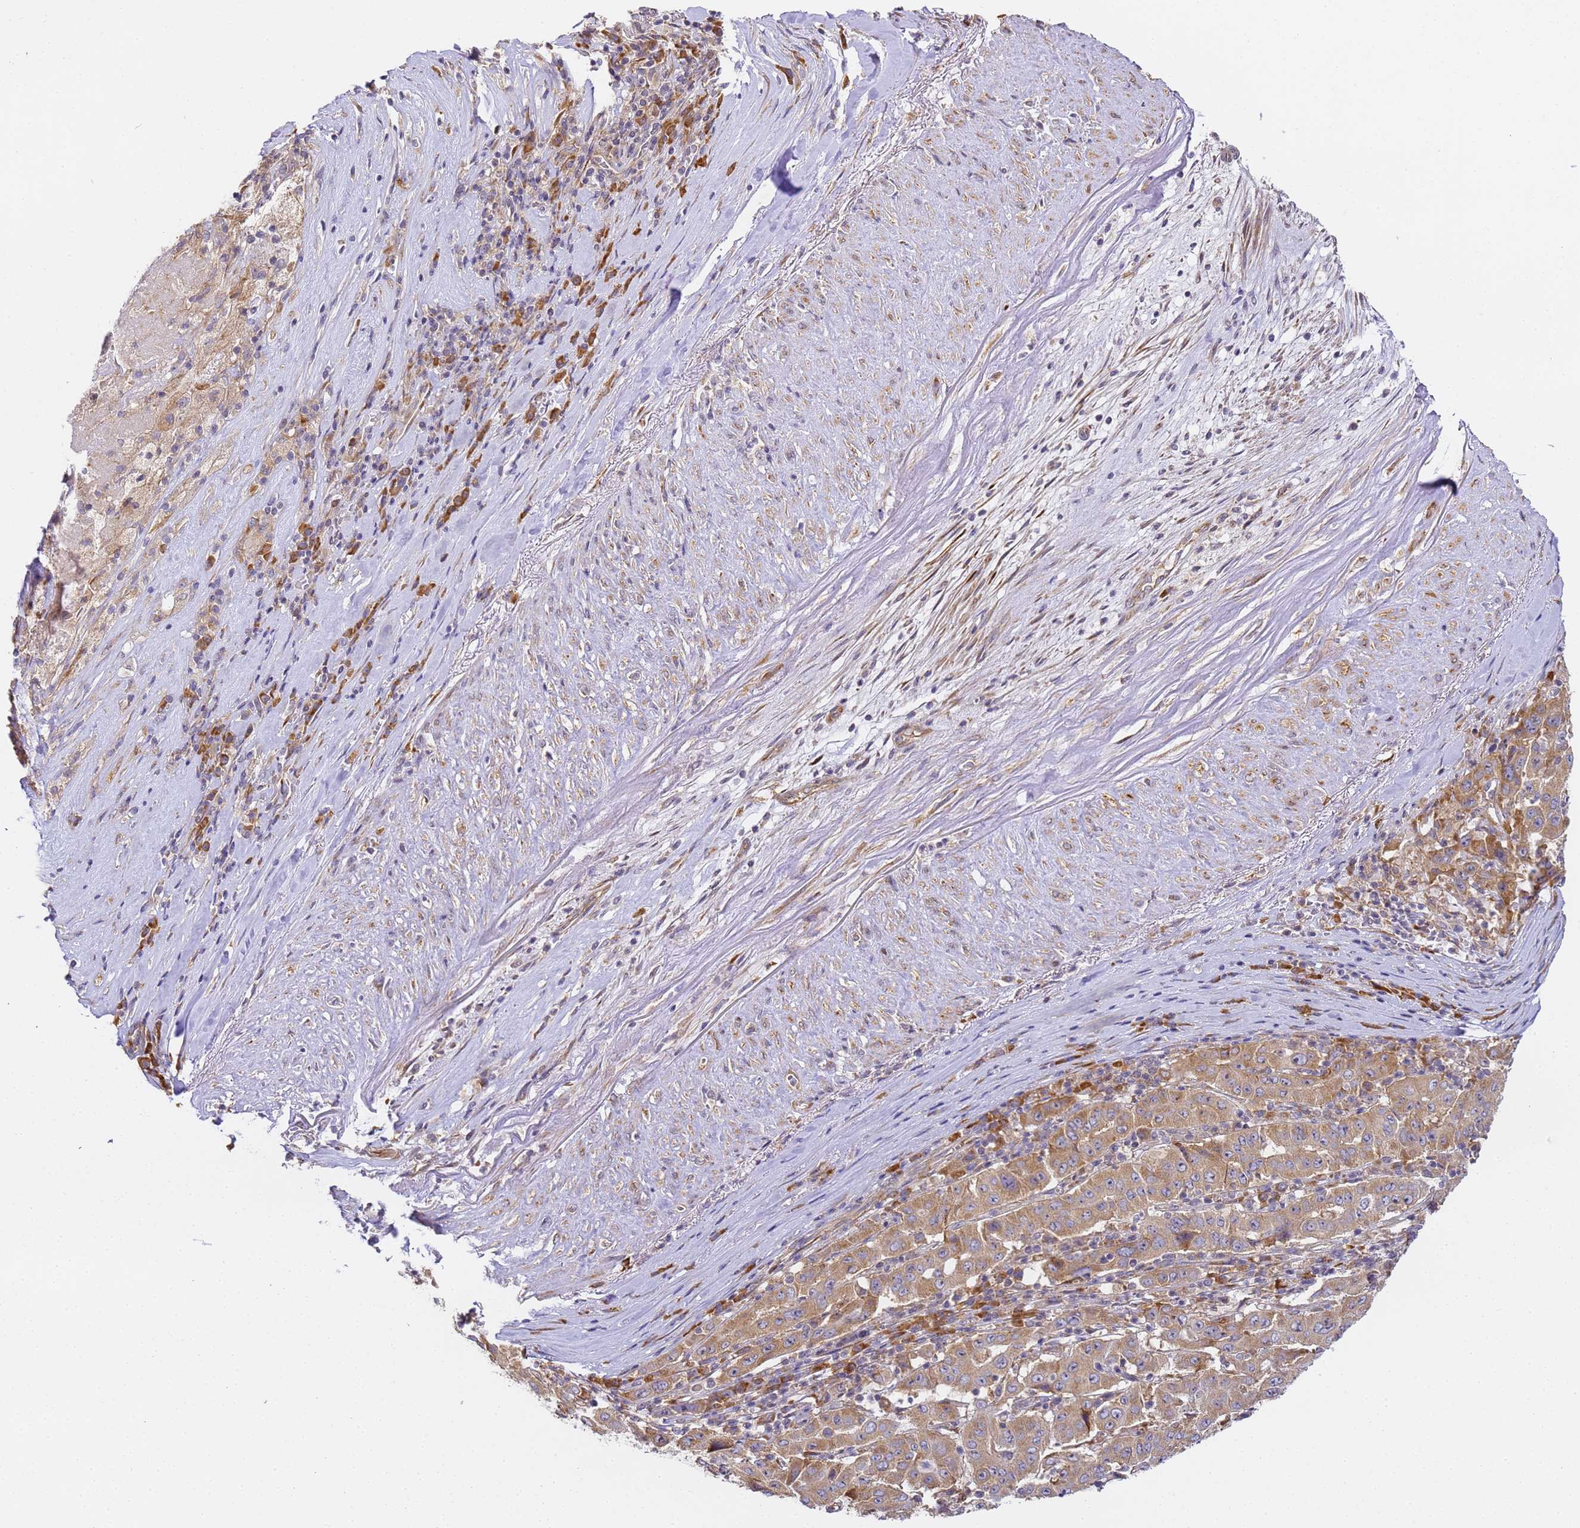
{"staining": {"intensity": "moderate", "quantity": ">75%", "location": "cytoplasmic/membranous"}, "tissue": "pancreatic cancer", "cell_type": "Tumor cells", "image_type": "cancer", "snomed": [{"axis": "morphology", "description": "Adenocarcinoma, NOS"}, {"axis": "topography", "description": "Pancreas"}], "caption": "DAB (3,3'-diaminobenzidine) immunohistochemical staining of human adenocarcinoma (pancreatic) reveals moderate cytoplasmic/membranous protein expression in approximately >75% of tumor cells.", "gene": "RPL13A", "patient": {"sex": "male", "age": 63}}